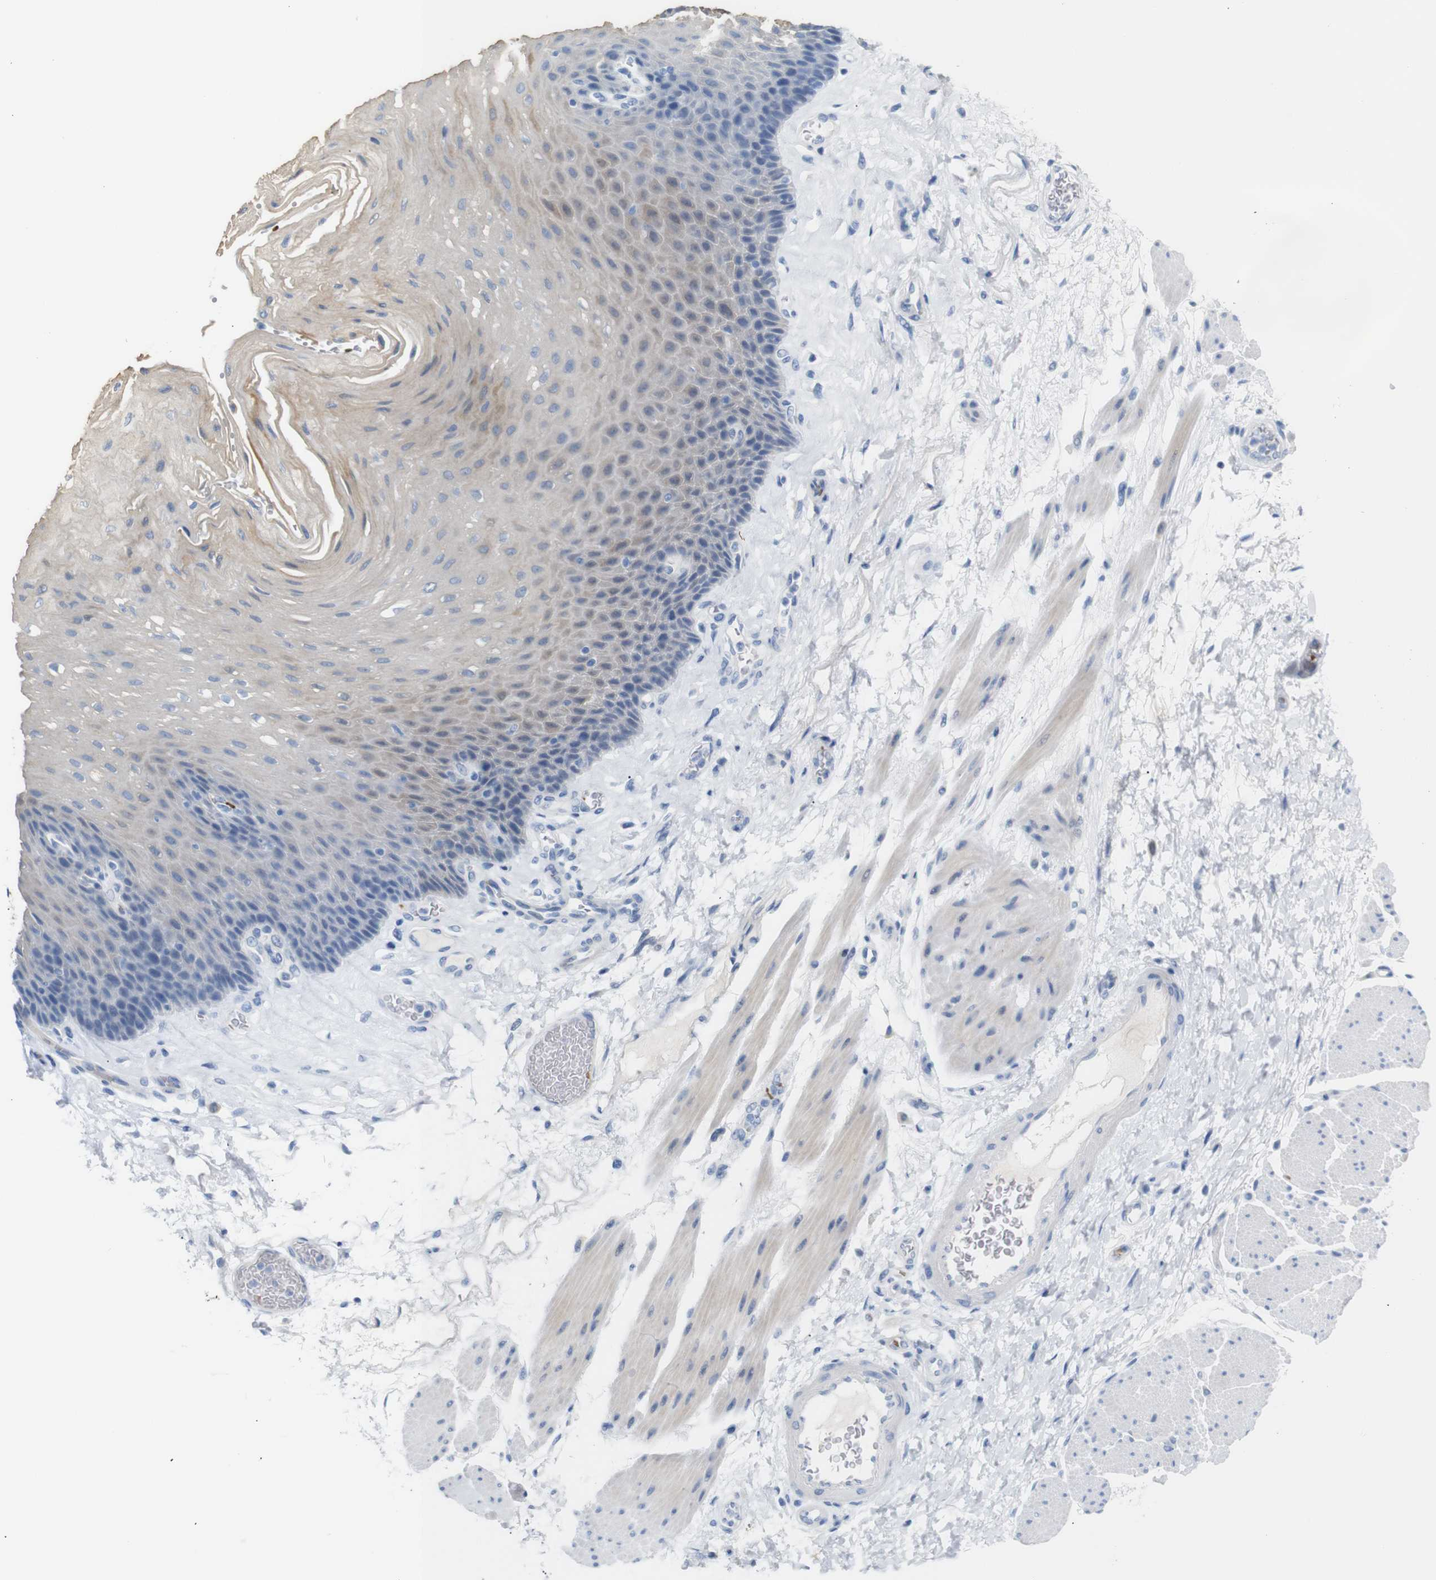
{"staining": {"intensity": "weak", "quantity": ">75%", "location": "cytoplasmic/membranous"}, "tissue": "esophagus", "cell_type": "Squamous epithelial cells", "image_type": "normal", "snomed": [{"axis": "morphology", "description": "Normal tissue, NOS"}, {"axis": "topography", "description": "Esophagus"}], "caption": "Immunohistochemistry (IHC) micrograph of normal esophagus stained for a protein (brown), which displays low levels of weak cytoplasmic/membranous staining in approximately >75% of squamous epithelial cells.", "gene": "ERVMER34", "patient": {"sex": "female", "age": 72}}